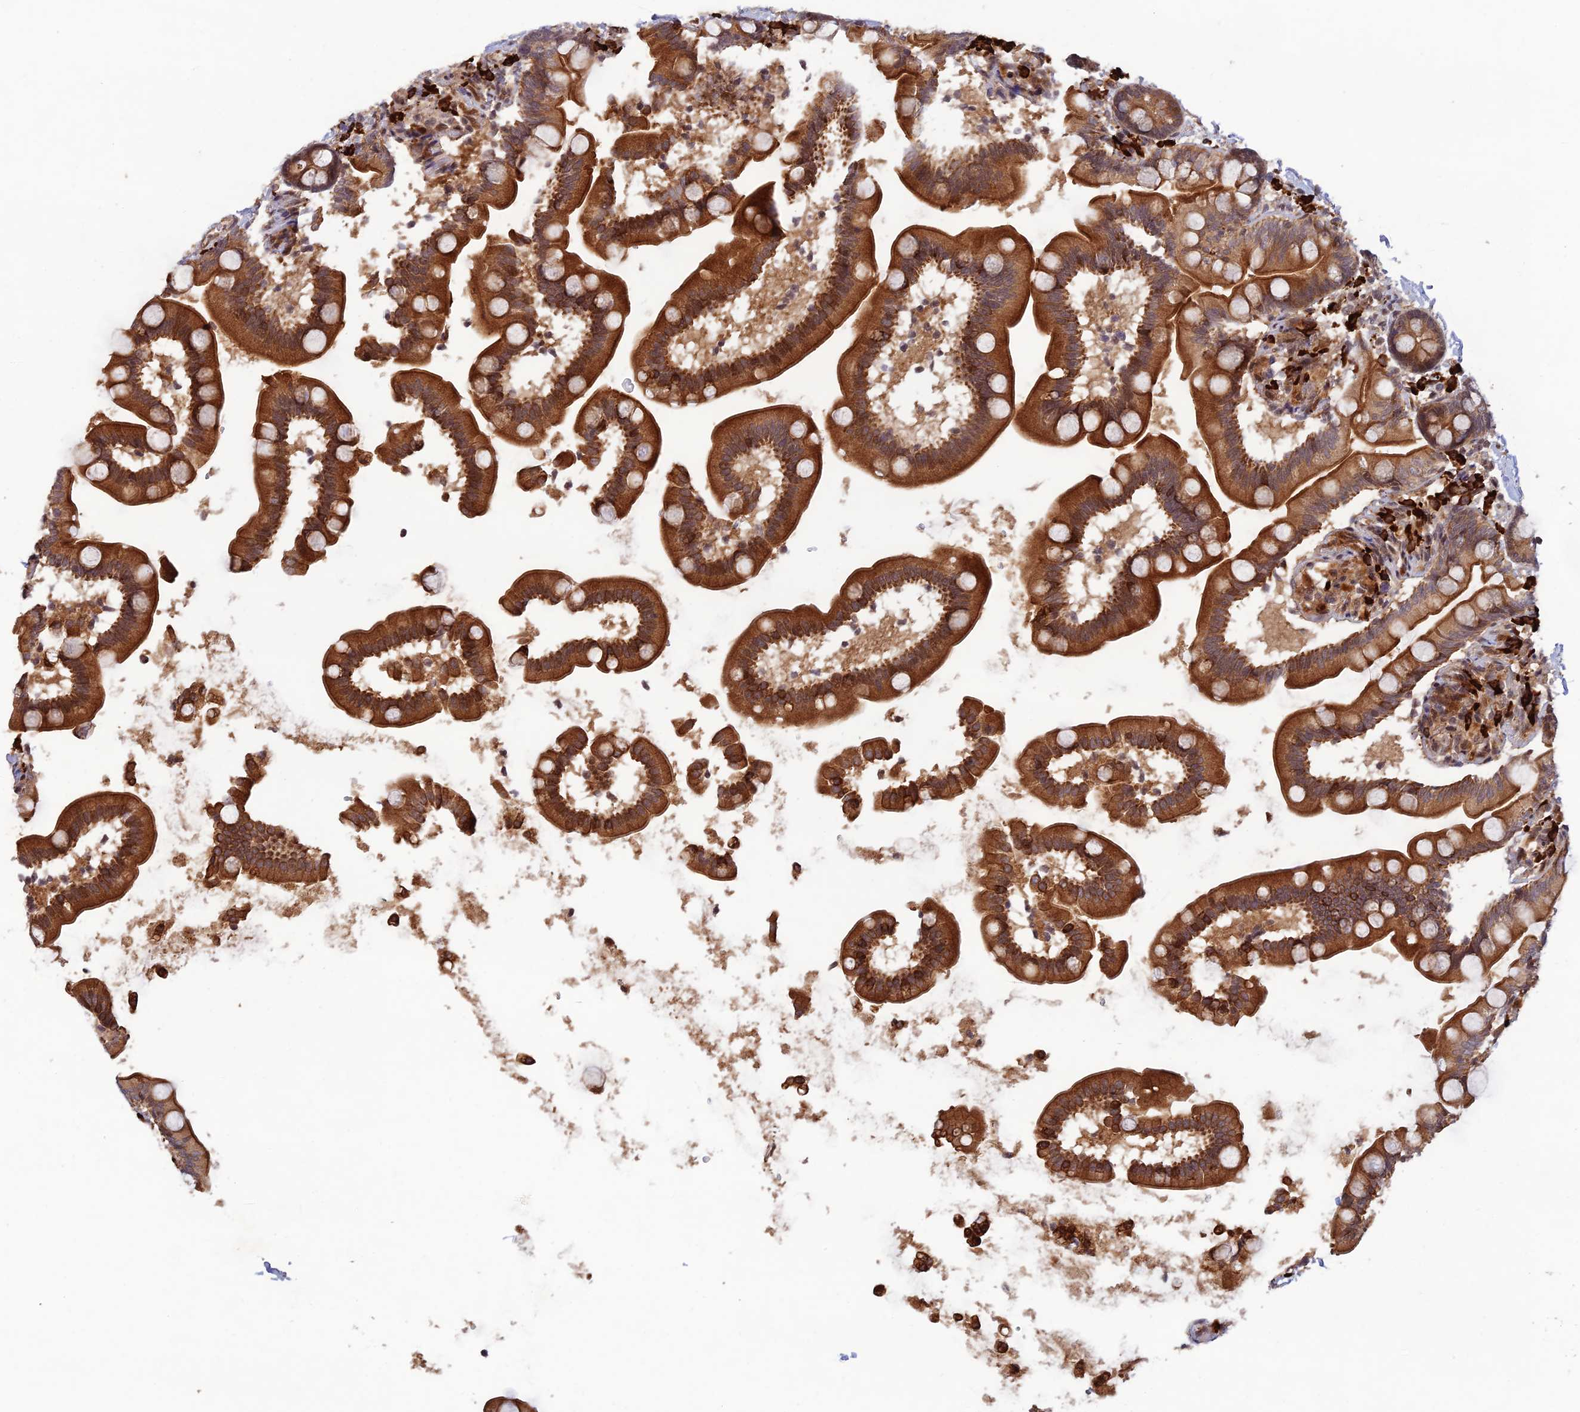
{"staining": {"intensity": "strong", "quantity": ">75%", "location": "cytoplasmic/membranous"}, "tissue": "small intestine", "cell_type": "Glandular cells", "image_type": "normal", "snomed": [{"axis": "morphology", "description": "Normal tissue, NOS"}, {"axis": "topography", "description": "Small intestine"}], "caption": "Immunohistochemical staining of benign small intestine displays strong cytoplasmic/membranous protein expression in about >75% of glandular cells. The staining was performed using DAB, with brown indicating positive protein expression. Nuclei are stained blue with hematoxylin.", "gene": "ZNF565", "patient": {"sex": "female", "age": 64}}